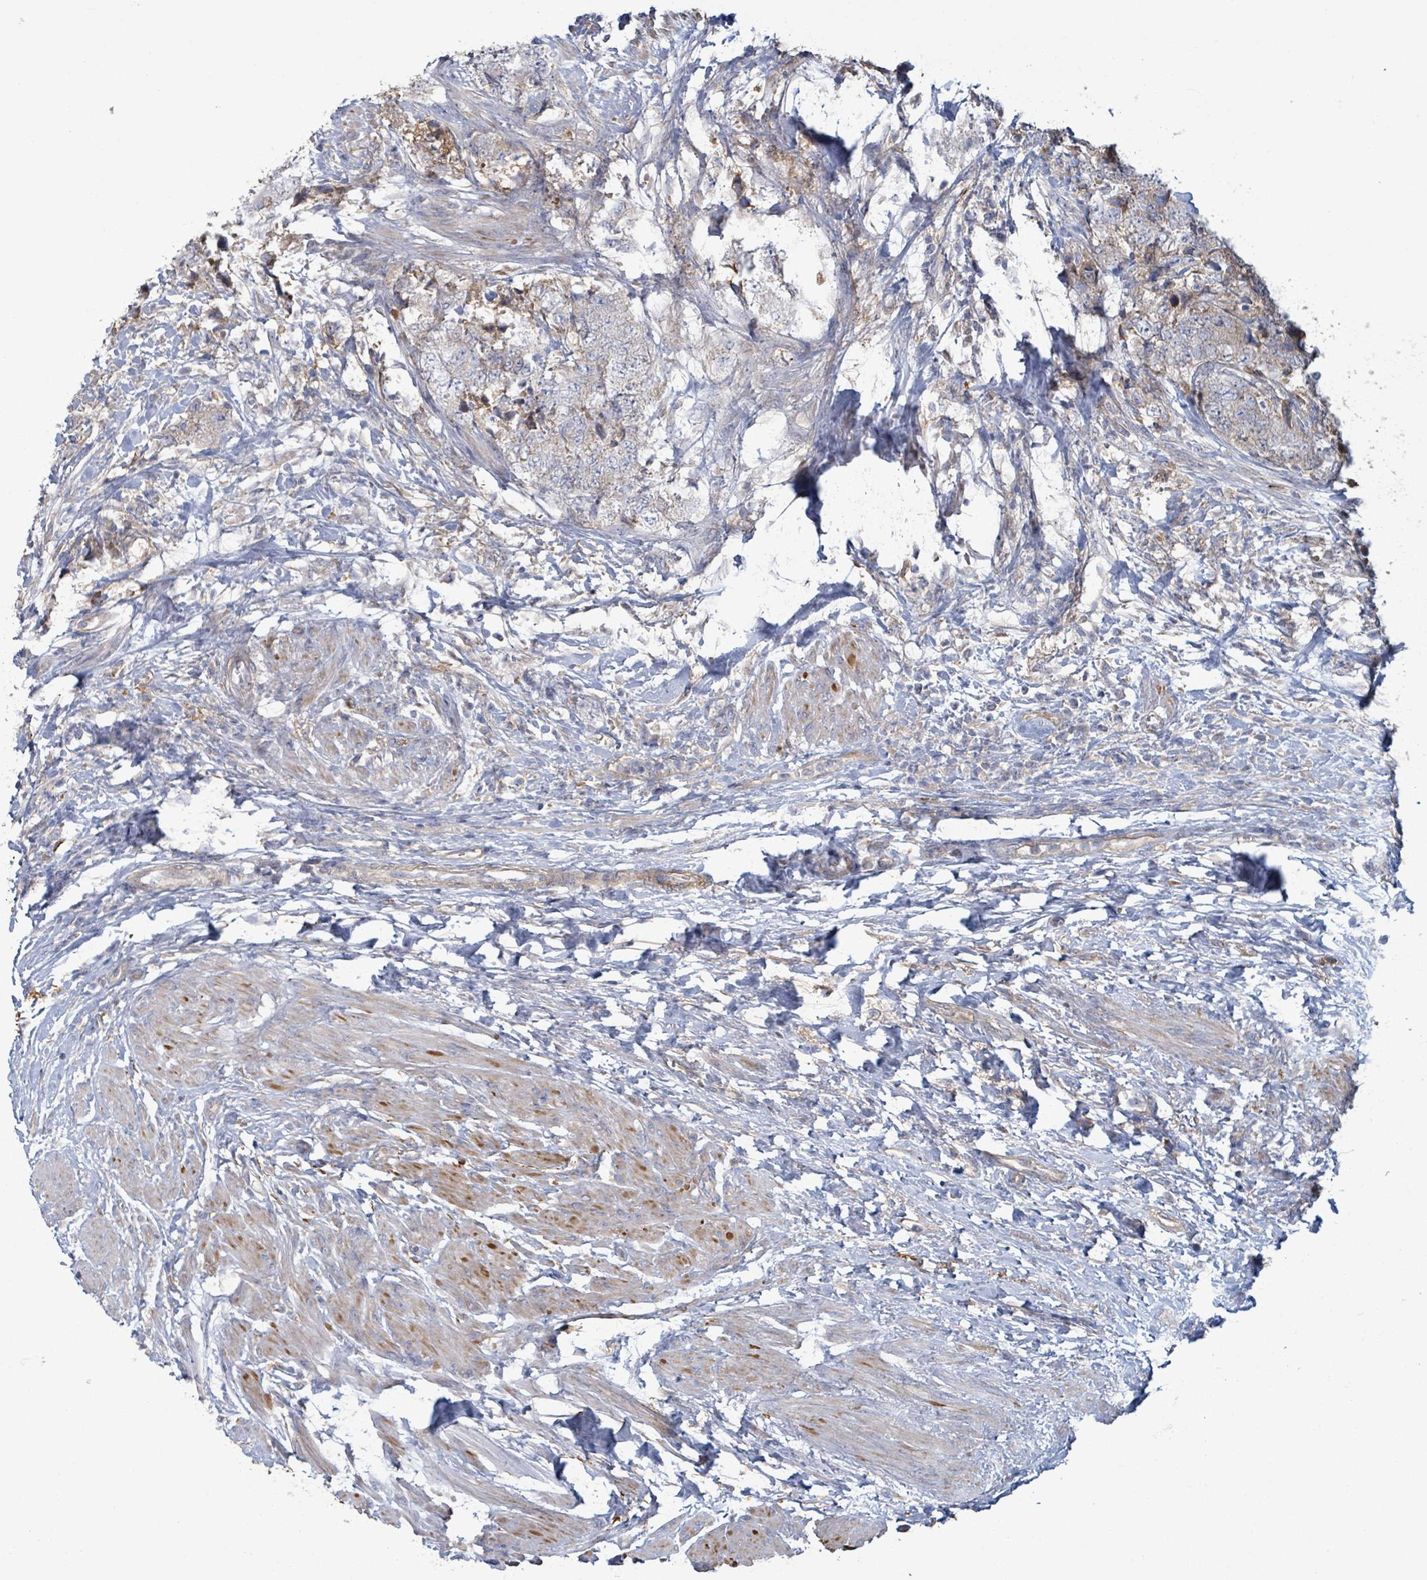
{"staining": {"intensity": "negative", "quantity": "none", "location": "none"}, "tissue": "urothelial cancer", "cell_type": "Tumor cells", "image_type": "cancer", "snomed": [{"axis": "morphology", "description": "Urothelial carcinoma, High grade"}, {"axis": "topography", "description": "Urinary bladder"}], "caption": "The image demonstrates no staining of tumor cells in urothelial cancer. (Immunohistochemistry (ihc), brightfield microscopy, high magnification).", "gene": "COL13A1", "patient": {"sex": "female", "age": 78}}